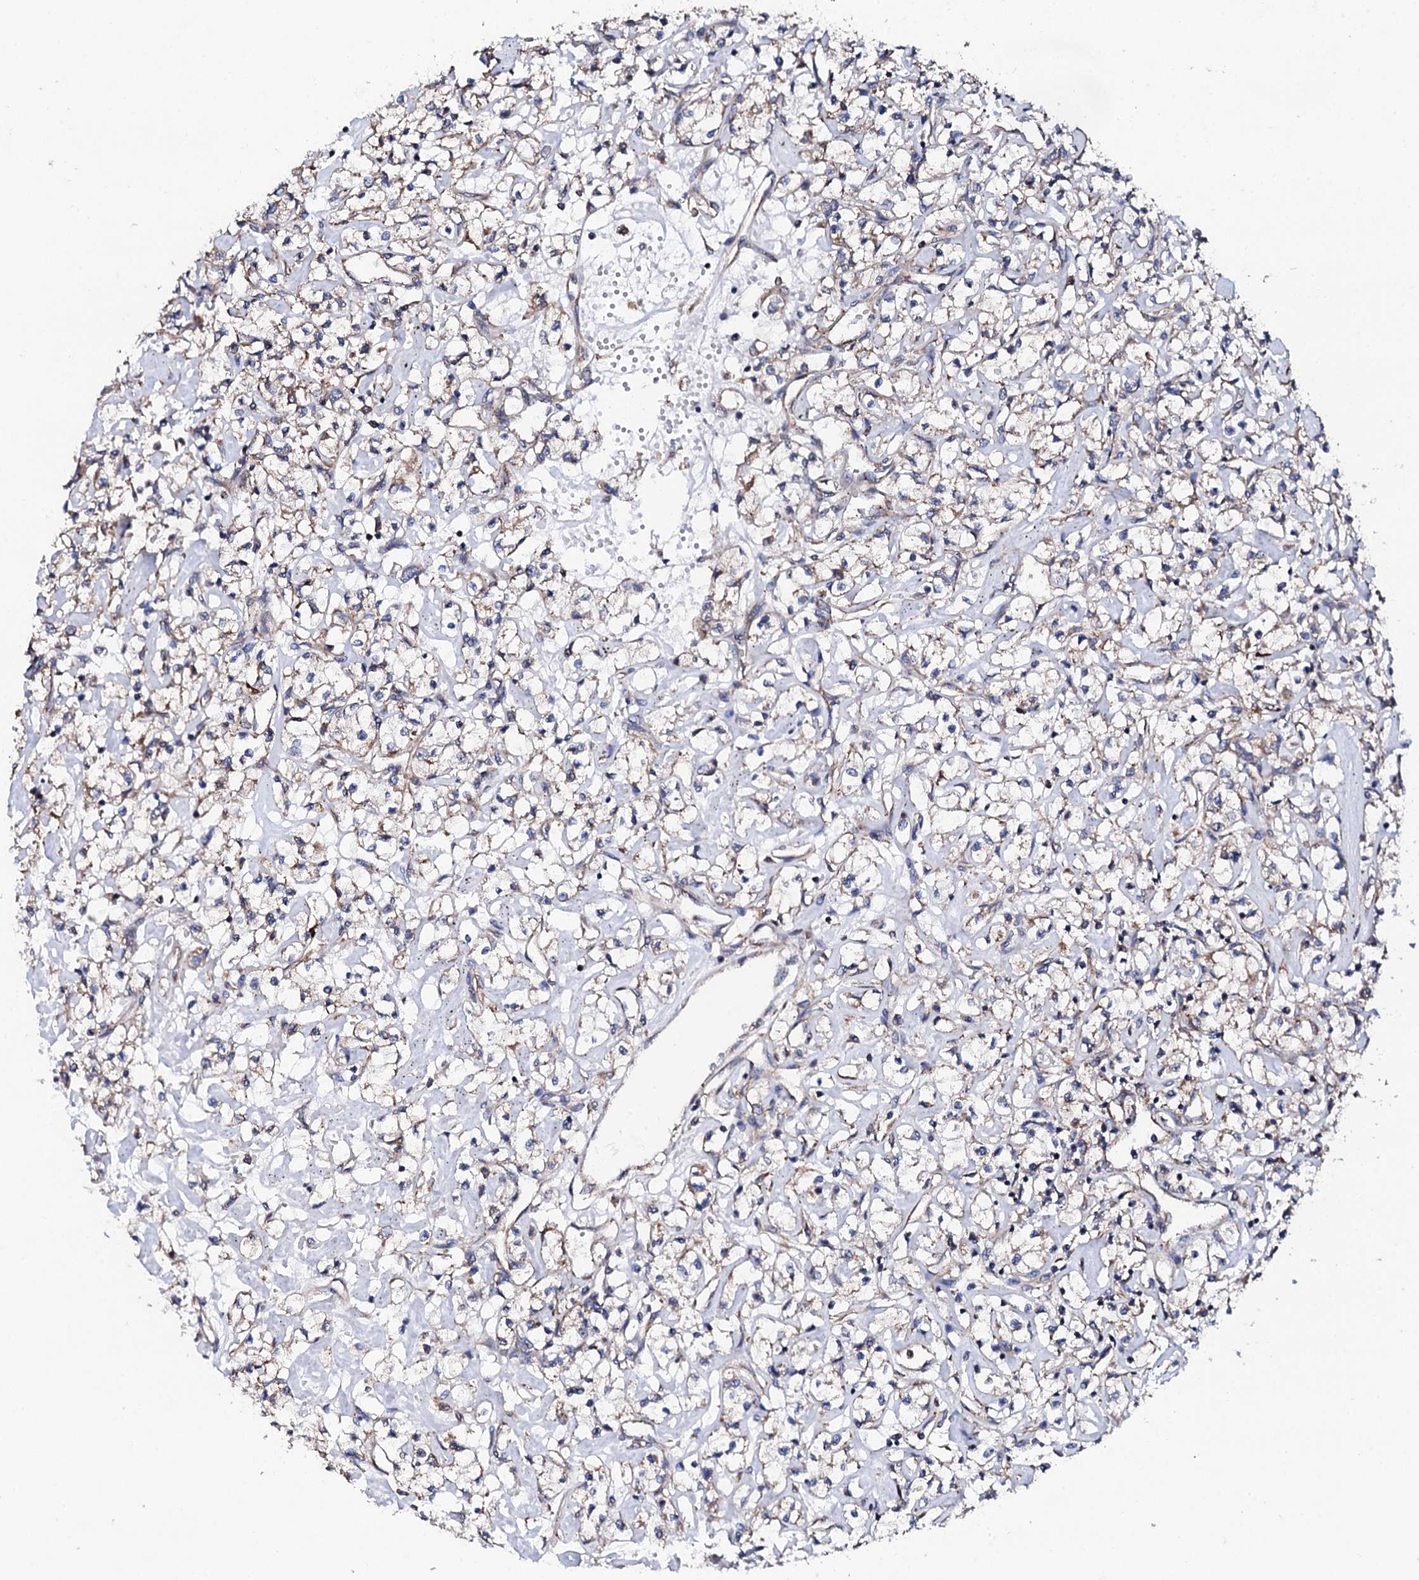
{"staining": {"intensity": "weak", "quantity": "<25%", "location": "cytoplasmic/membranous"}, "tissue": "renal cancer", "cell_type": "Tumor cells", "image_type": "cancer", "snomed": [{"axis": "morphology", "description": "Adenocarcinoma, NOS"}, {"axis": "topography", "description": "Kidney"}], "caption": "Tumor cells show no significant protein staining in renal adenocarcinoma. (Brightfield microscopy of DAB (3,3'-diaminobenzidine) IHC at high magnification).", "gene": "LIPT2", "patient": {"sex": "female", "age": 59}}